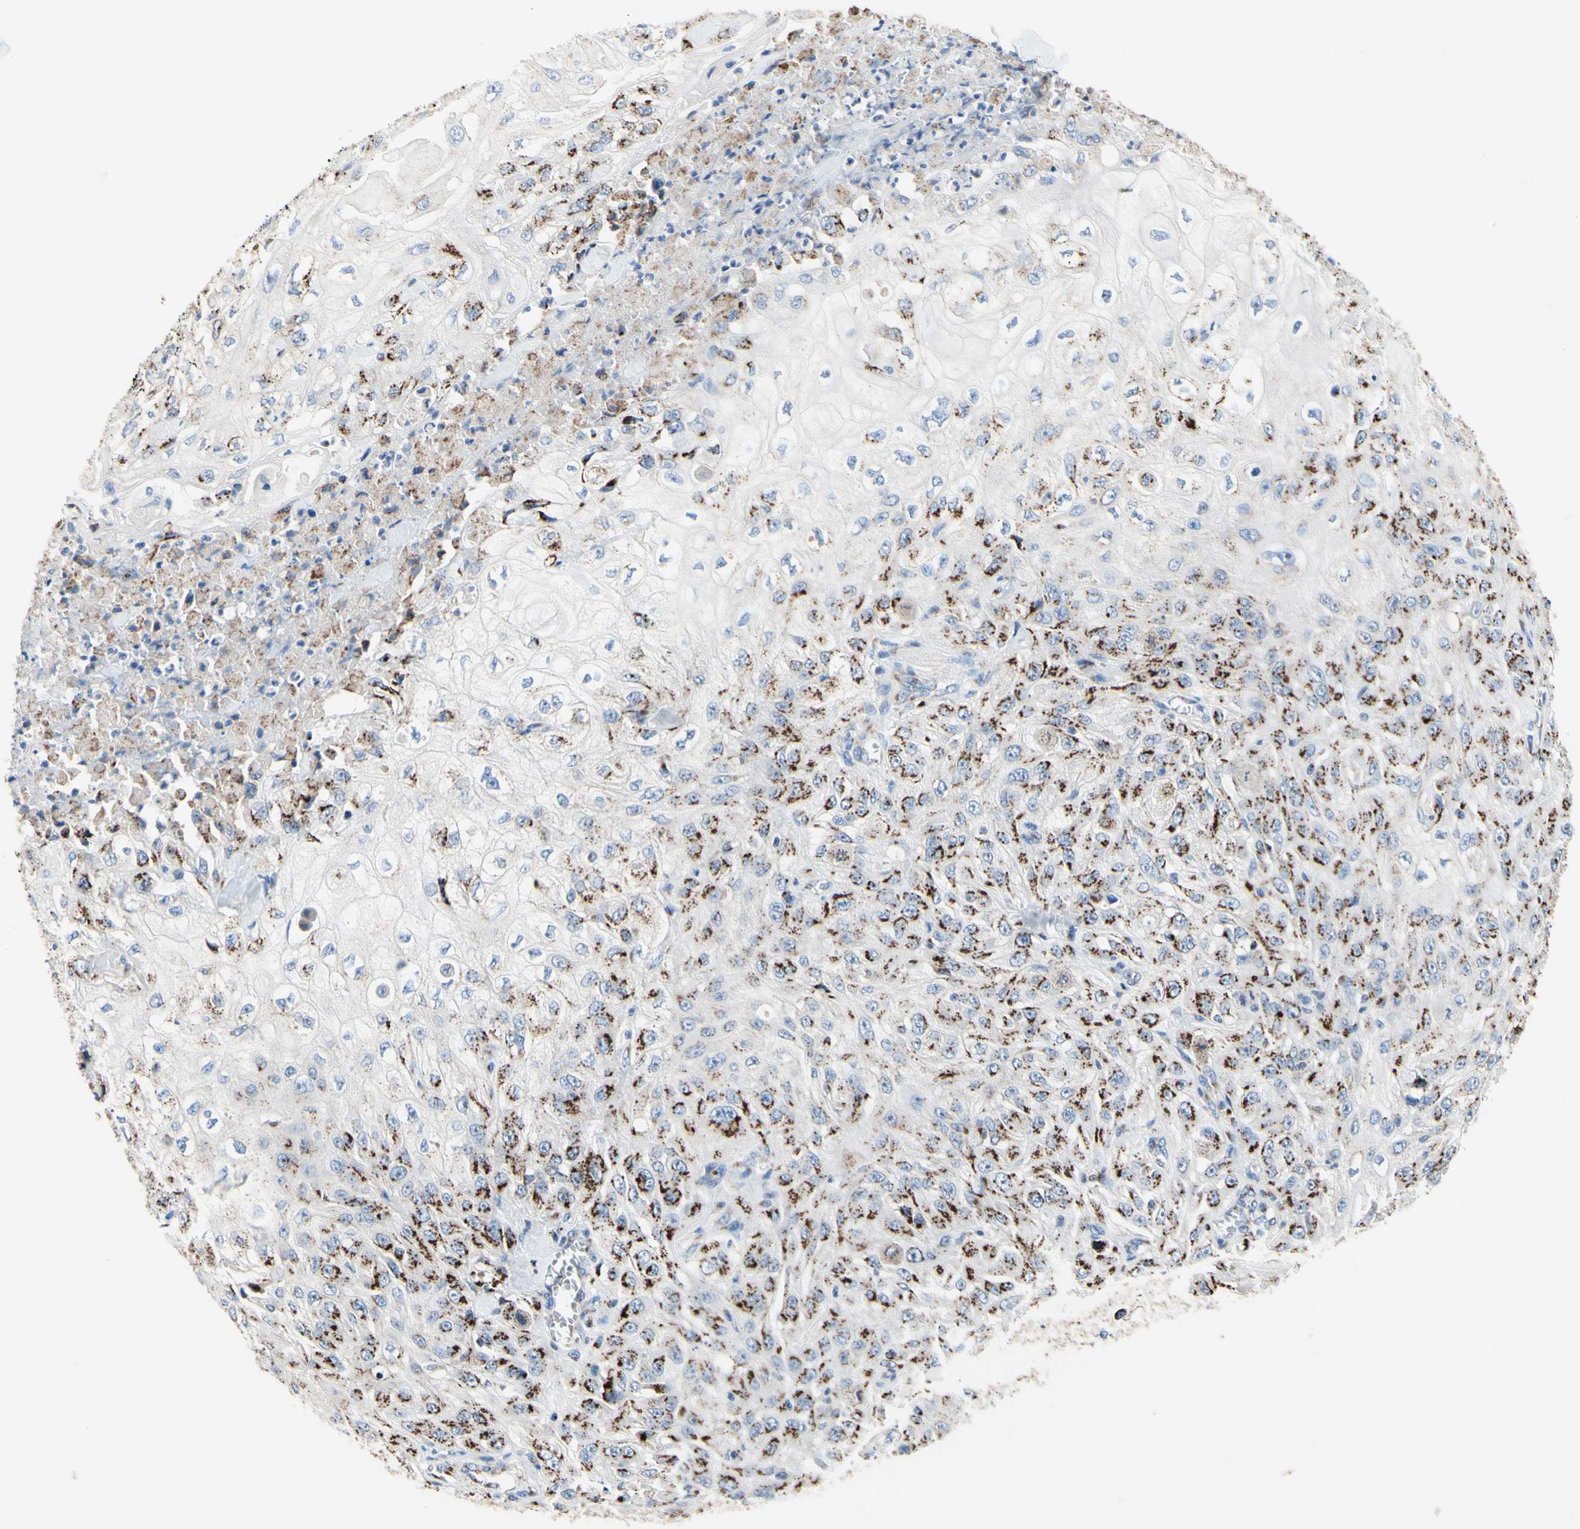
{"staining": {"intensity": "moderate", "quantity": "25%-75%", "location": "cytoplasmic/membranous"}, "tissue": "skin cancer", "cell_type": "Tumor cells", "image_type": "cancer", "snomed": [{"axis": "morphology", "description": "Squamous cell carcinoma, NOS"}, {"axis": "morphology", "description": "Squamous cell carcinoma, metastatic, NOS"}, {"axis": "topography", "description": "Skin"}, {"axis": "topography", "description": "Lymph node"}], "caption": "Immunohistochemistry (IHC) staining of skin cancer (squamous cell carcinoma), which reveals medium levels of moderate cytoplasmic/membranous positivity in about 25%-75% of tumor cells indicating moderate cytoplasmic/membranous protein expression. The staining was performed using DAB (brown) for protein detection and nuclei were counterstained in hematoxylin (blue).", "gene": "GALNT2", "patient": {"sex": "male", "age": 75}}